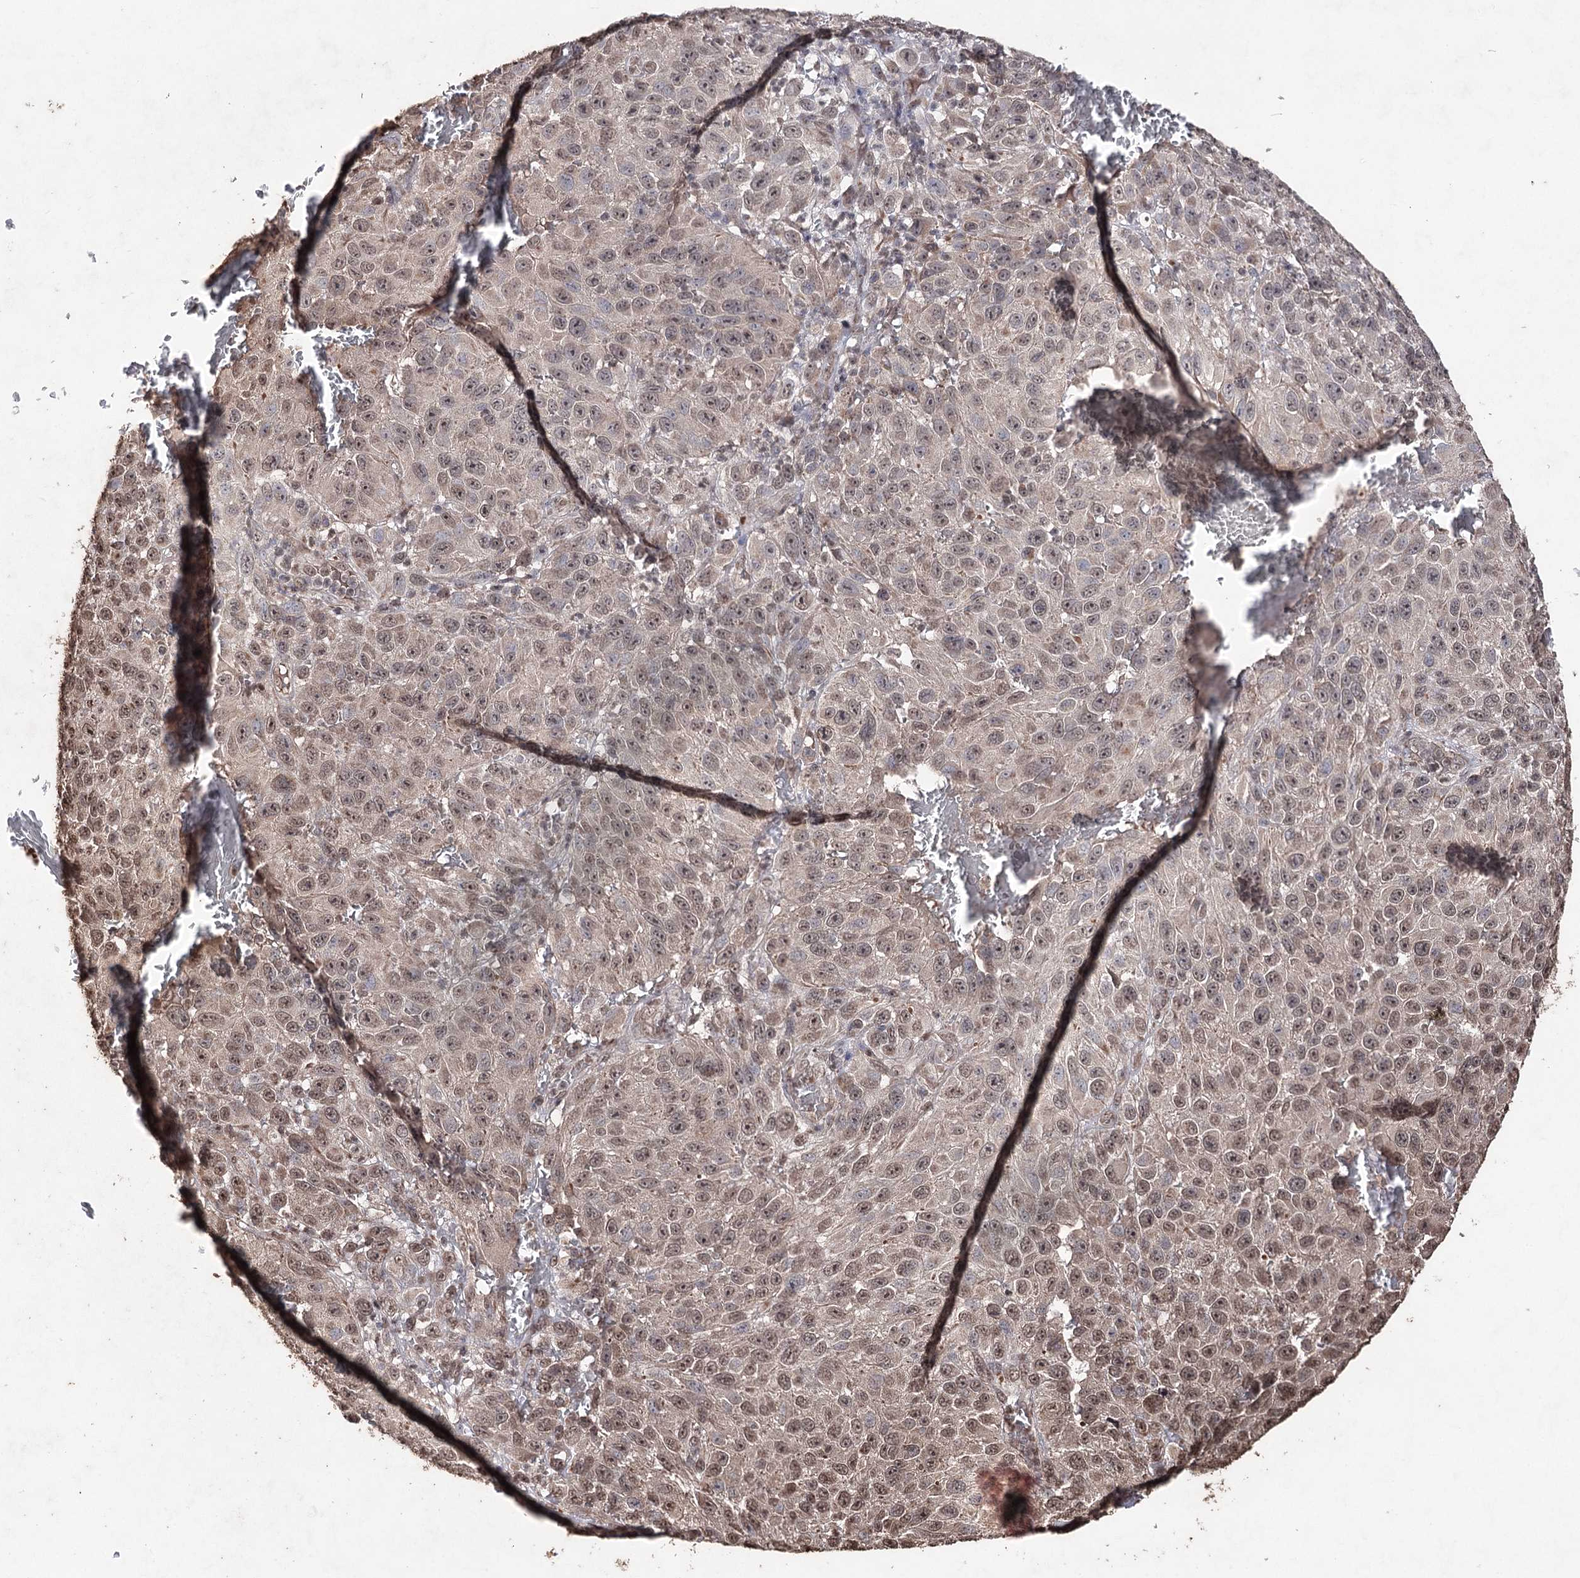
{"staining": {"intensity": "moderate", "quantity": ">75%", "location": "nuclear"}, "tissue": "melanoma", "cell_type": "Tumor cells", "image_type": "cancer", "snomed": [{"axis": "morphology", "description": "Malignant melanoma, NOS"}, {"axis": "topography", "description": "Skin"}], "caption": "Protein positivity by IHC displays moderate nuclear expression in about >75% of tumor cells in melanoma.", "gene": "ATG14", "patient": {"sex": "female", "age": 96}}